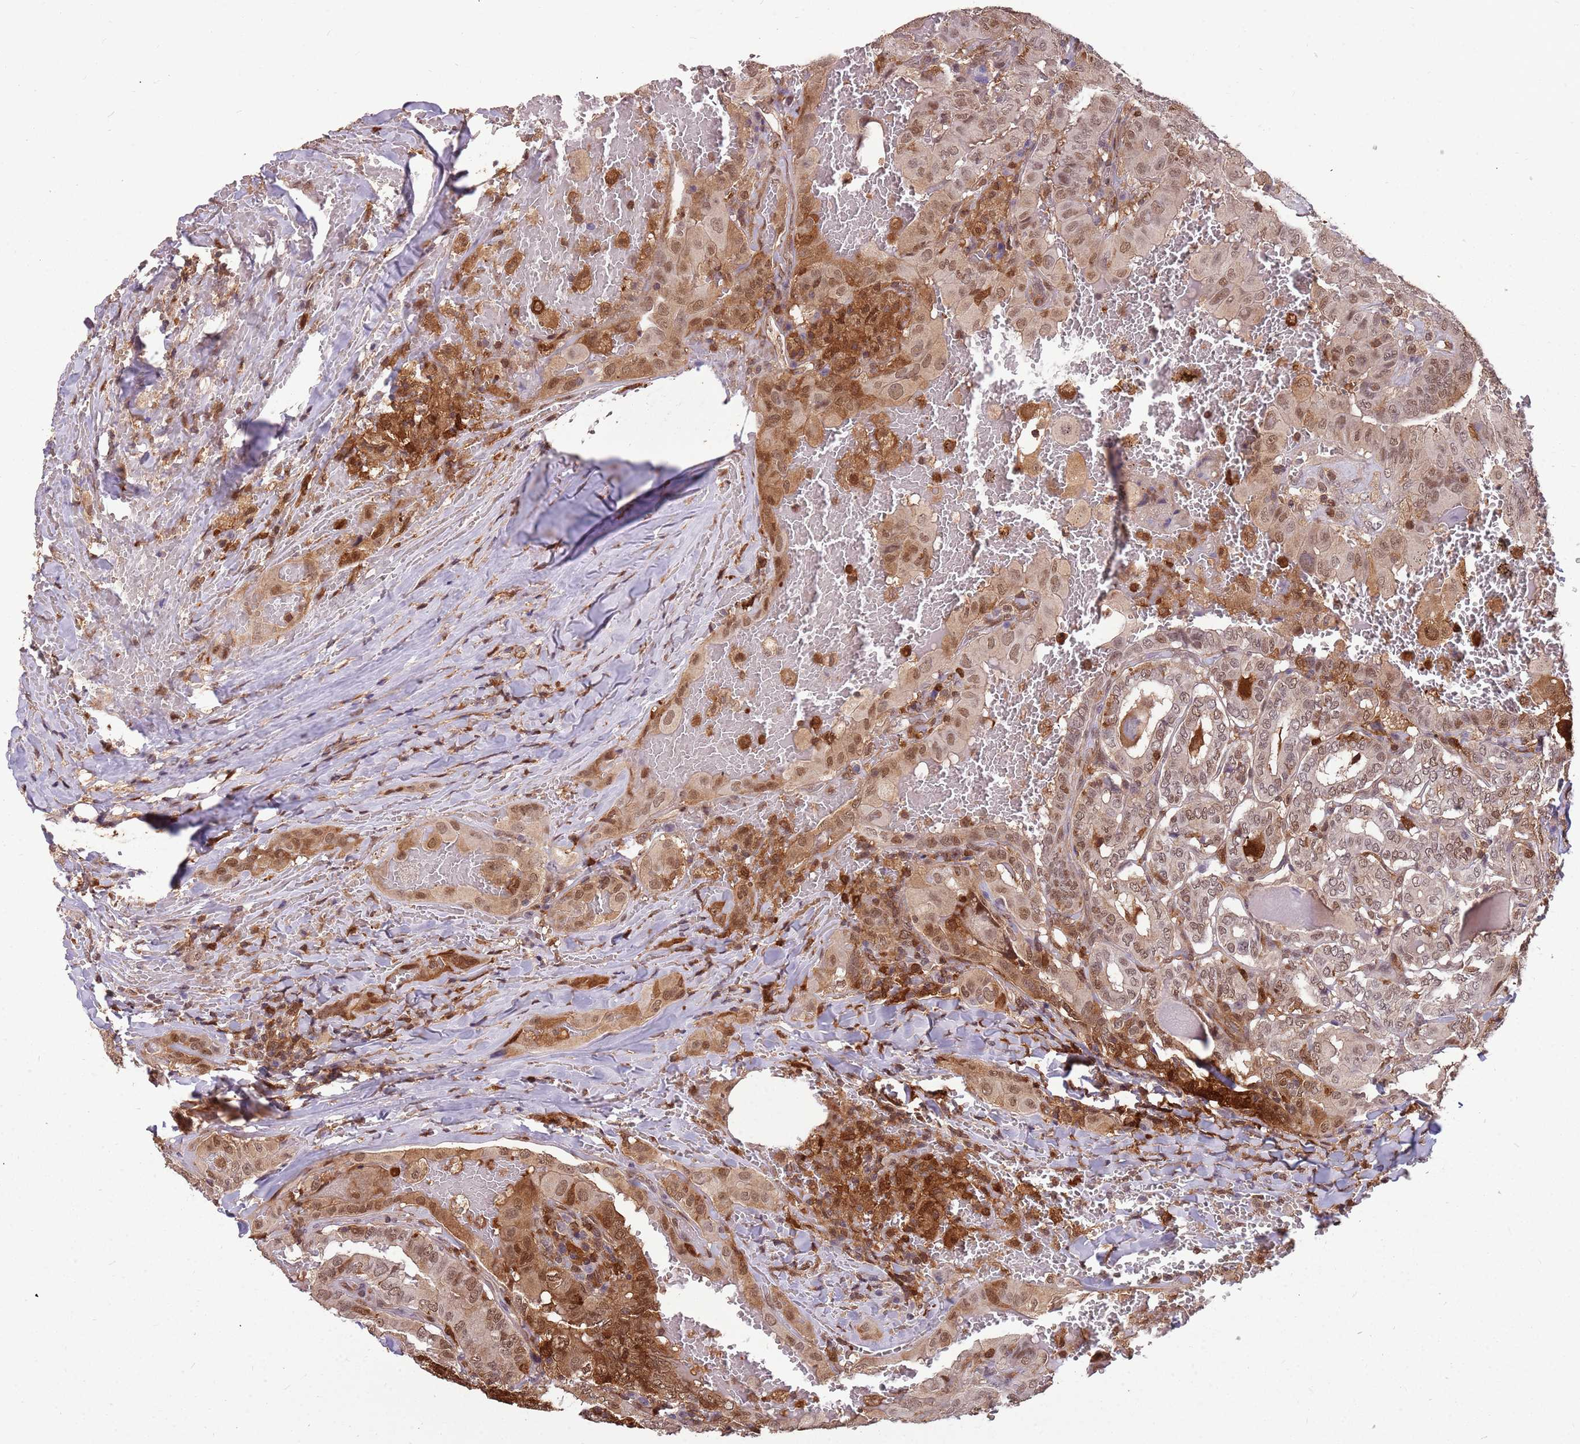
{"staining": {"intensity": "moderate", "quantity": ">75%", "location": "cytoplasmic/membranous,nuclear"}, "tissue": "thyroid cancer", "cell_type": "Tumor cells", "image_type": "cancer", "snomed": [{"axis": "morphology", "description": "Papillary adenocarcinoma, NOS"}, {"axis": "topography", "description": "Thyroid gland"}], "caption": "Immunohistochemical staining of human thyroid cancer (papillary adenocarcinoma) demonstrates moderate cytoplasmic/membranous and nuclear protein positivity in about >75% of tumor cells. Using DAB (brown) and hematoxylin (blue) stains, captured at high magnification using brightfield microscopy.", "gene": "GBP2", "patient": {"sex": "female", "age": 72}}